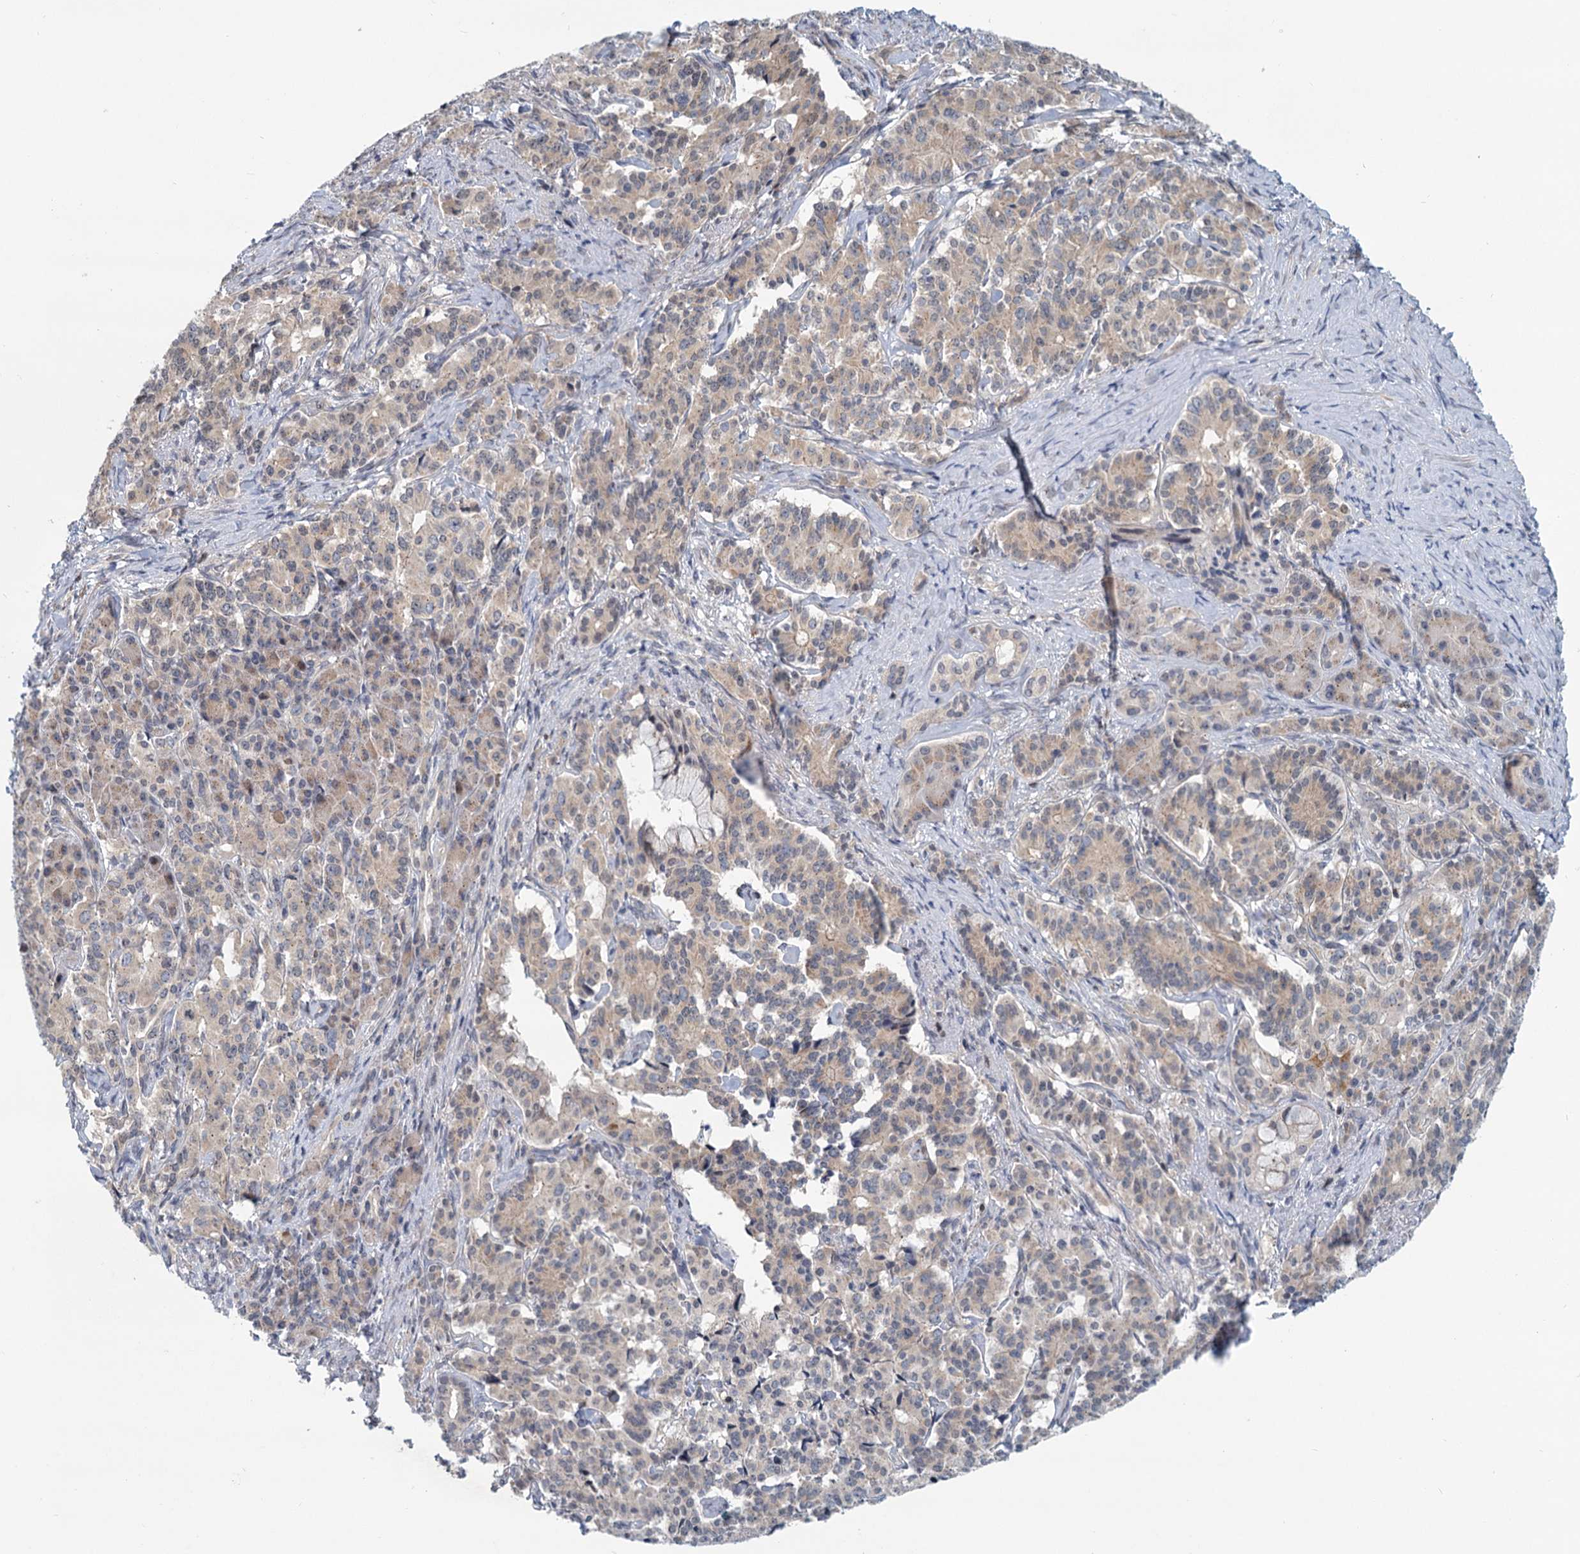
{"staining": {"intensity": "weak", "quantity": "<25%", "location": "cytoplasmic/membranous"}, "tissue": "pancreatic cancer", "cell_type": "Tumor cells", "image_type": "cancer", "snomed": [{"axis": "morphology", "description": "Adenocarcinoma, NOS"}, {"axis": "topography", "description": "Pancreas"}], "caption": "Pancreatic adenocarcinoma was stained to show a protein in brown. There is no significant expression in tumor cells.", "gene": "STAP1", "patient": {"sex": "female", "age": 74}}